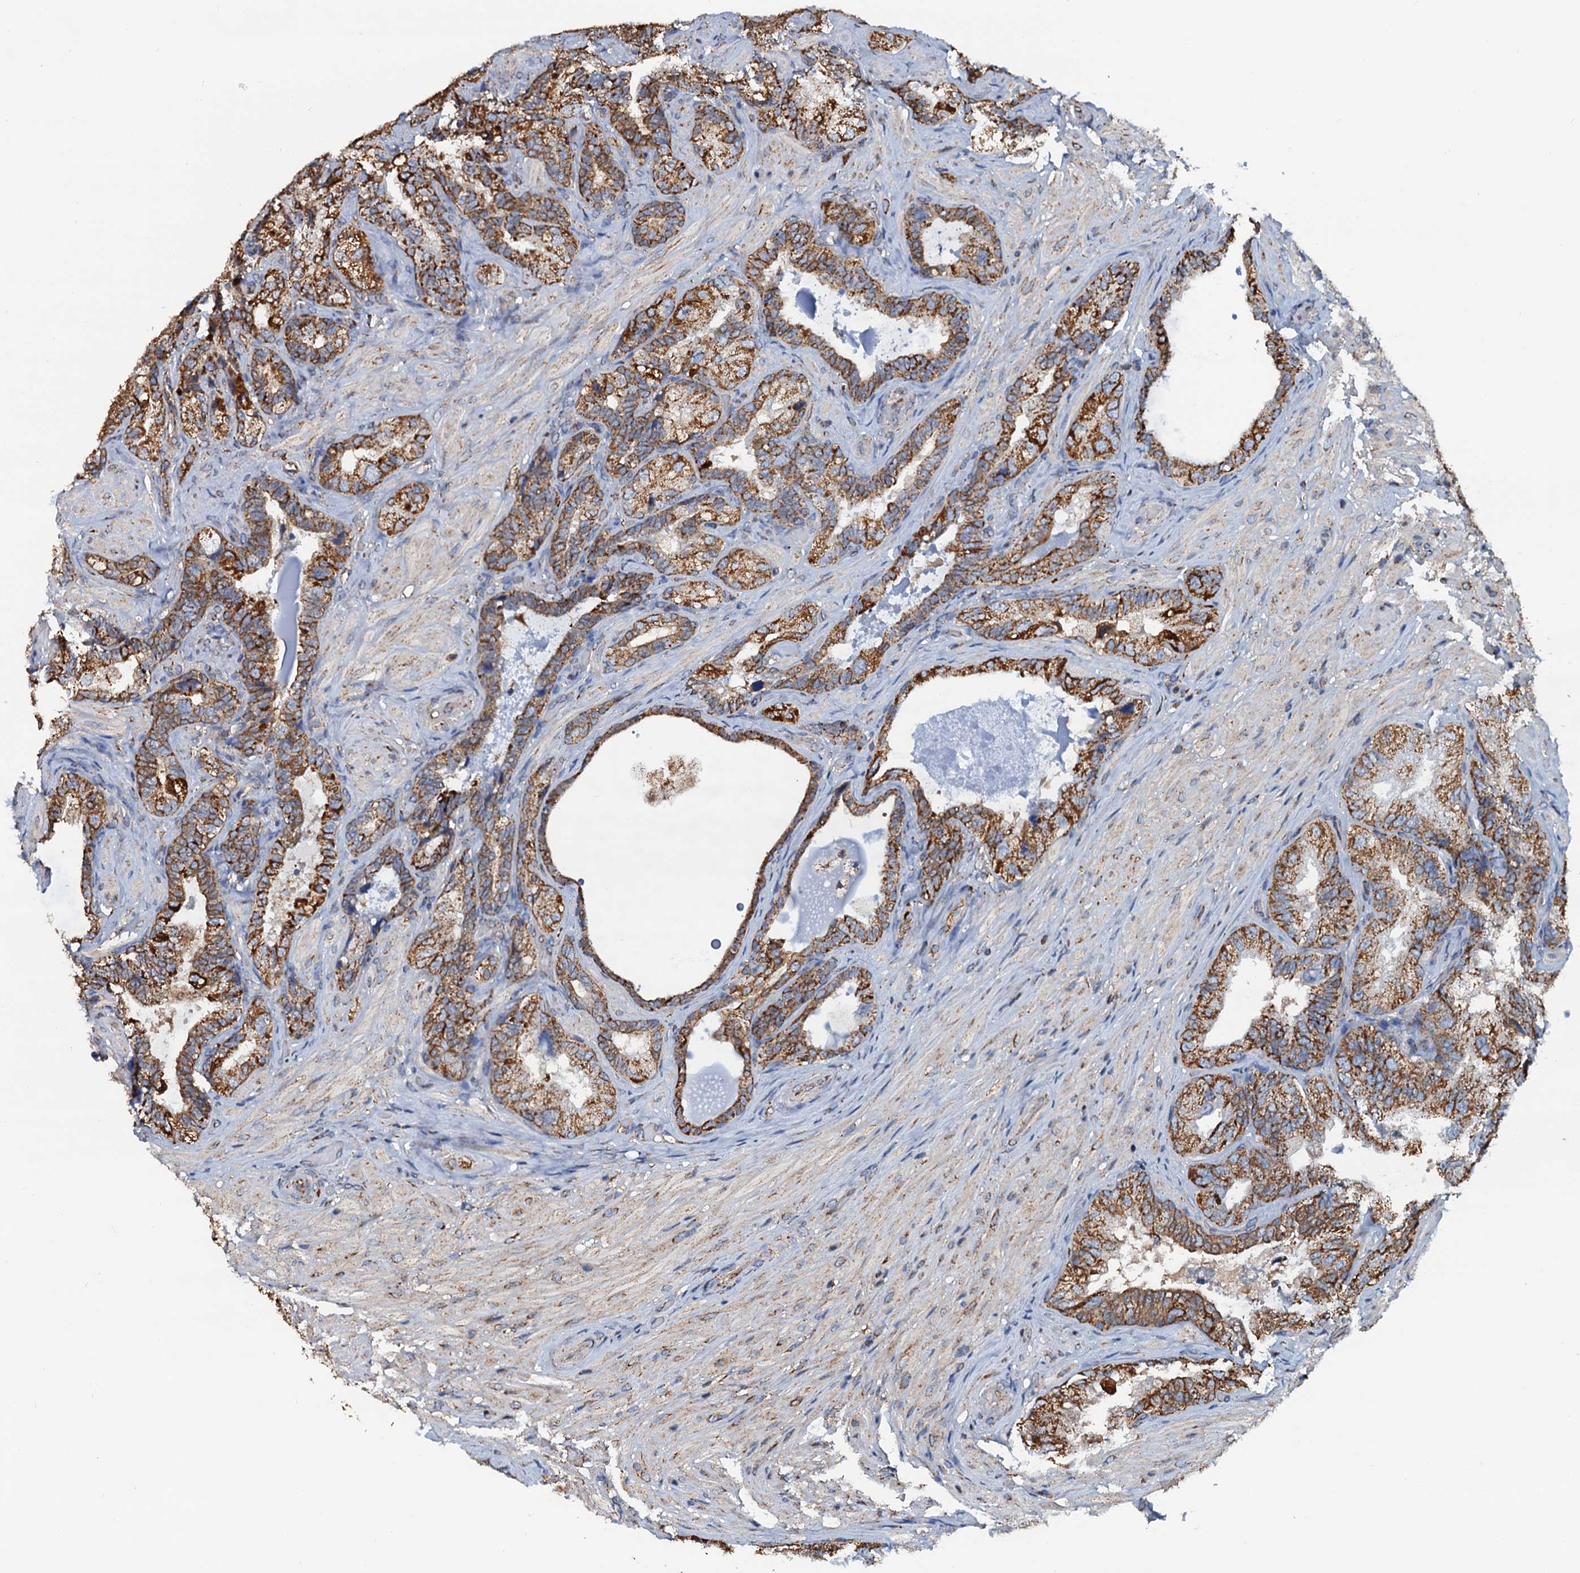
{"staining": {"intensity": "strong", "quantity": ">75%", "location": "cytoplasmic/membranous"}, "tissue": "seminal vesicle", "cell_type": "Glandular cells", "image_type": "normal", "snomed": [{"axis": "morphology", "description": "Normal tissue, NOS"}, {"axis": "topography", "description": "Prostate and seminal vesicle, NOS"}, {"axis": "topography", "description": "Prostate"}, {"axis": "topography", "description": "Seminal veicle"}], "caption": "Immunohistochemical staining of unremarkable seminal vesicle displays strong cytoplasmic/membranous protein positivity in approximately >75% of glandular cells.", "gene": "AAGAB", "patient": {"sex": "male", "age": 67}}